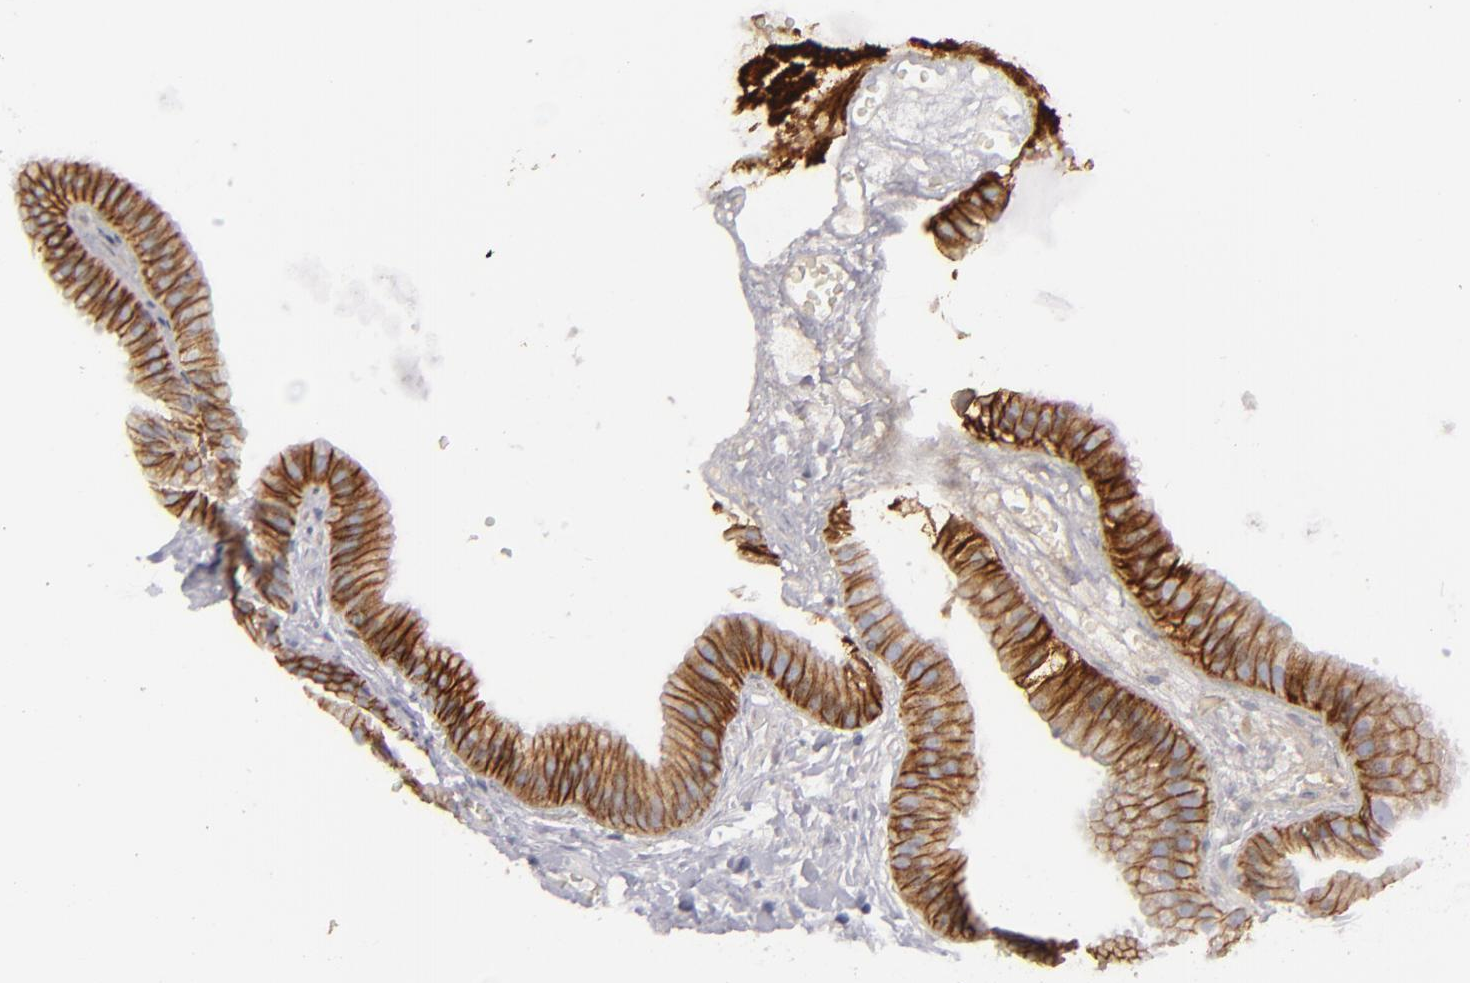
{"staining": {"intensity": "strong", "quantity": ">75%", "location": "cytoplasmic/membranous"}, "tissue": "gallbladder", "cell_type": "Glandular cells", "image_type": "normal", "snomed": [{"axis": "morphology", "description": "Normal tissue, NOS"}, {"axis": "topography", "description": "Gallbladder"}], "caption": "This is an image of immunohistochemistry (IHC) staining of benign gallbladder, which shows strong expression in the cytoplasmic/membranous of glandular cells.", "gene": "JUP", "patient": {"sex": "female", "age": 63}}